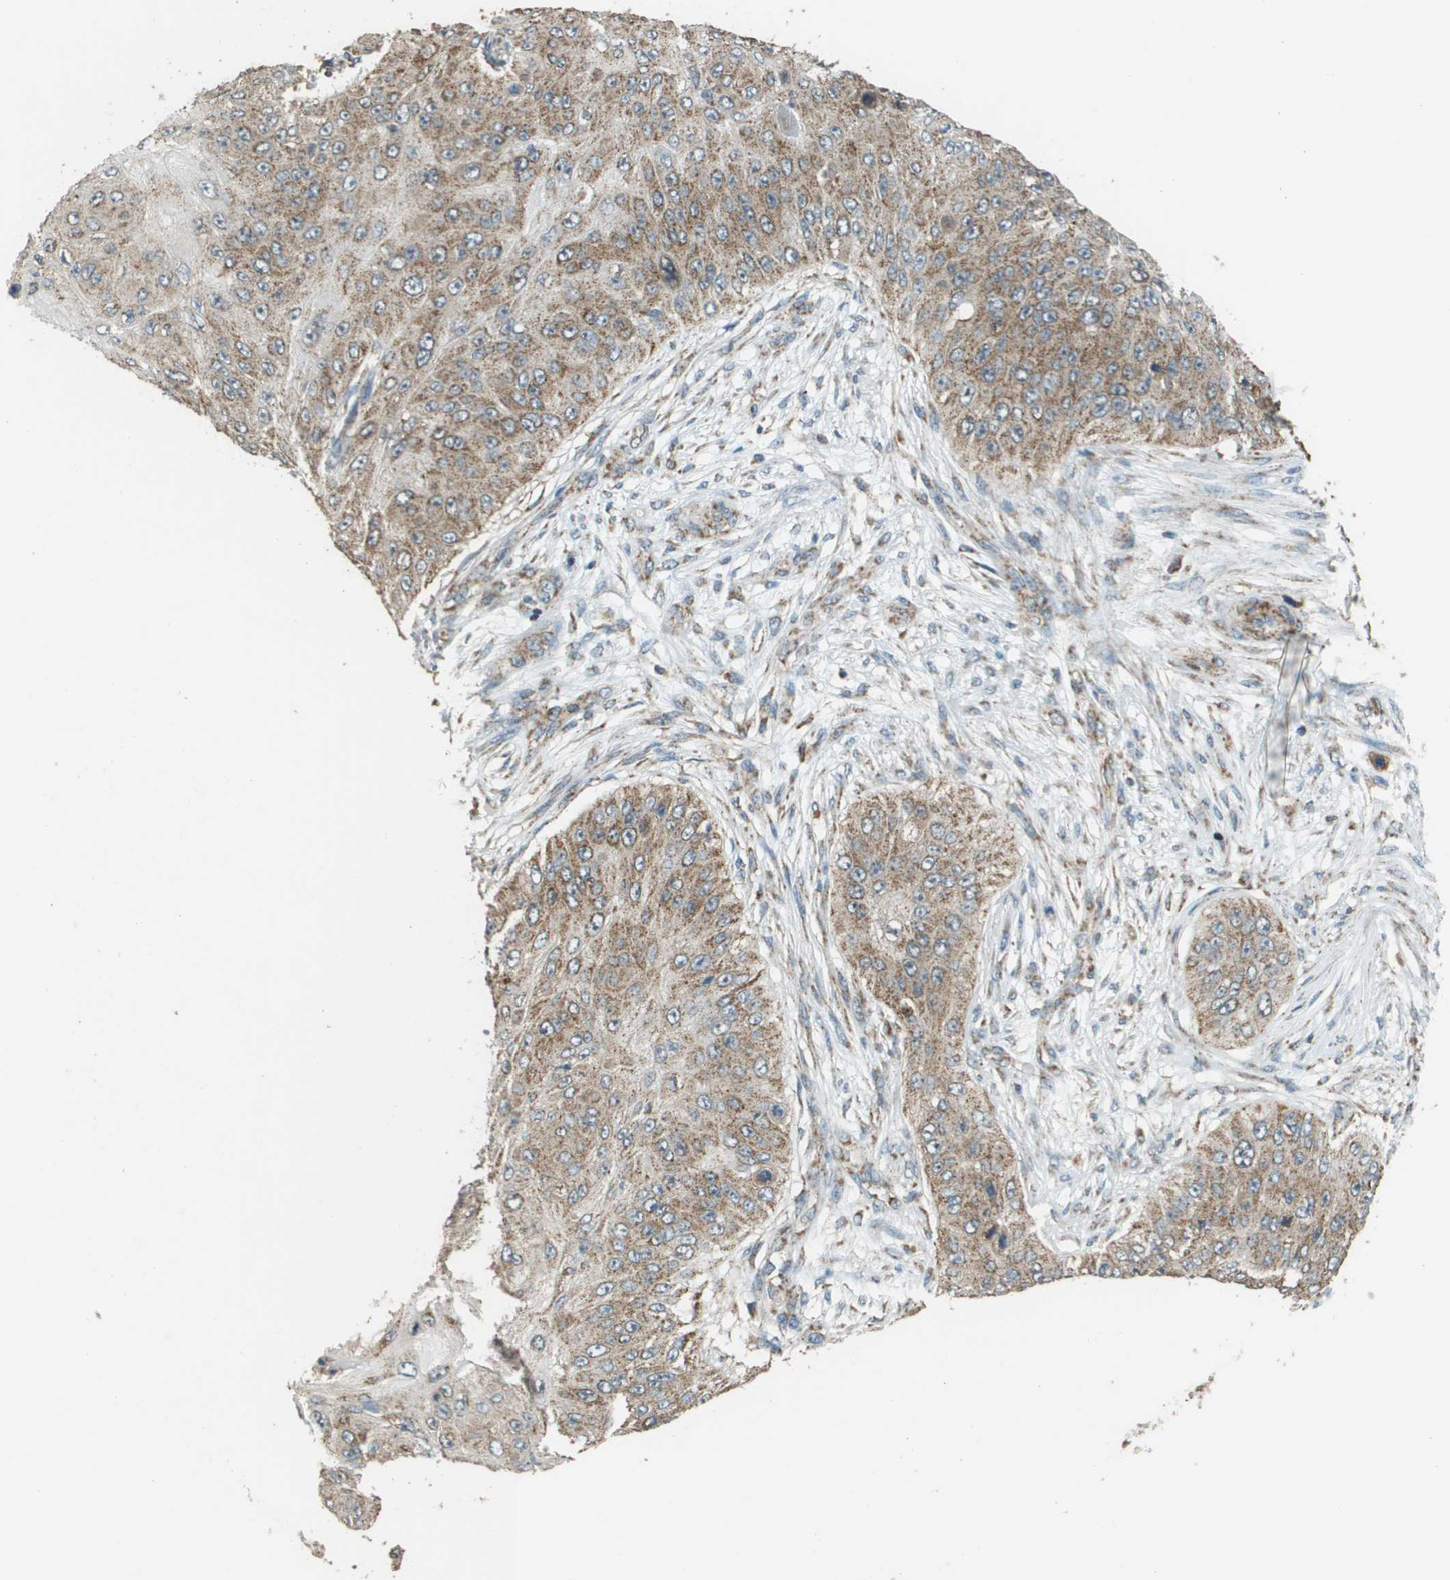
{"staining": {"intensity": "moderate", "quantity": ">75%", "location": "cytoplasmic/membranous"}, "tissue": "skin cancer", "cell_type": "Tumor cells", "image_type": "cancer", "snomed": [{"axis": "morphology", "description": "Squamous cell carcinoma, NOS"}, {"axis": "topography", "description": "Skin"}], "caption": "The immunohistochemical stain highlights moderate cytoplasmic/membranous staining in tumor cells of skin cancer (squamous cell carcinoma) tissue.", "gene": "FH", "patient": {"sex": "female", "age": 80}}